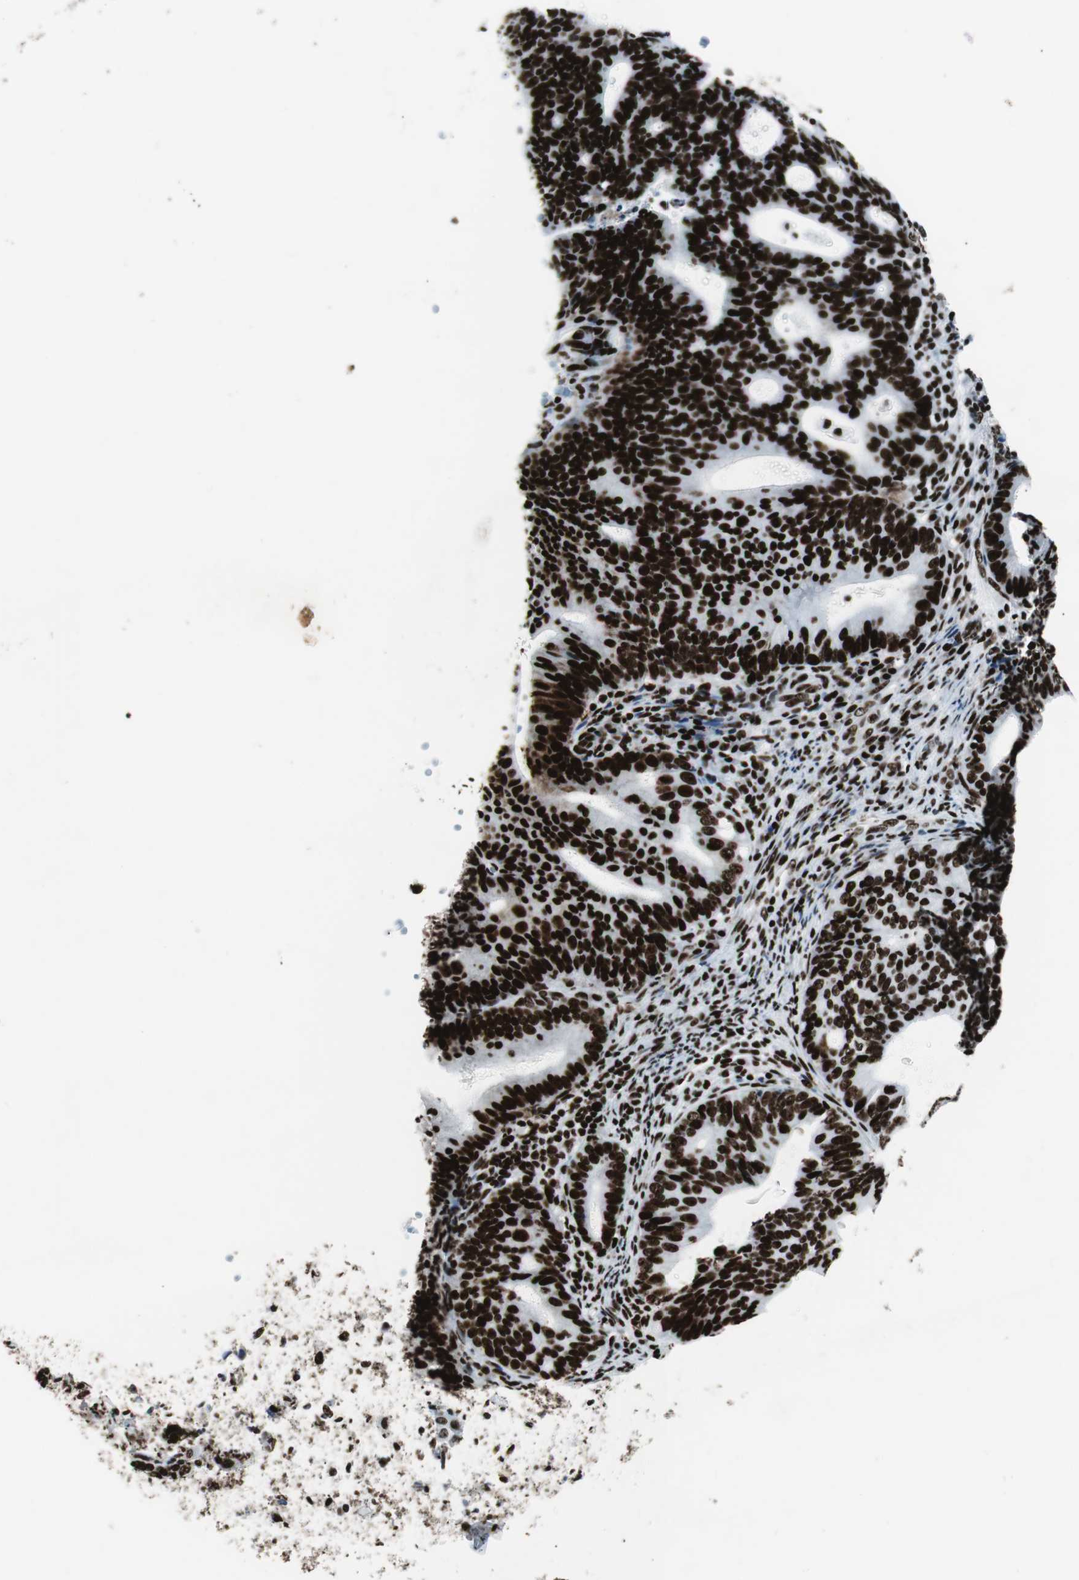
{"staining": {"intensity": "strong", "quantity": ">75%", "location": "nuclear"}, "tissue": "endometrial cancer", "cell_type": "Tumor cells", "image_type": "cancer", "snomed": [{"axis": "morphology", "description": "Adenocarcinoma, NOS"}, {"axis": "topography", "description": "Uterus"}], "caption": "Immunohistochemistry (IHC) (DAB) staining of endometrial cancer (adenocarcinoma) displays strong nuclear protein positivity in approximately >75% of tumor cells.", "gene": "NCL", "patient": {"sex": "female", "age": 83}}